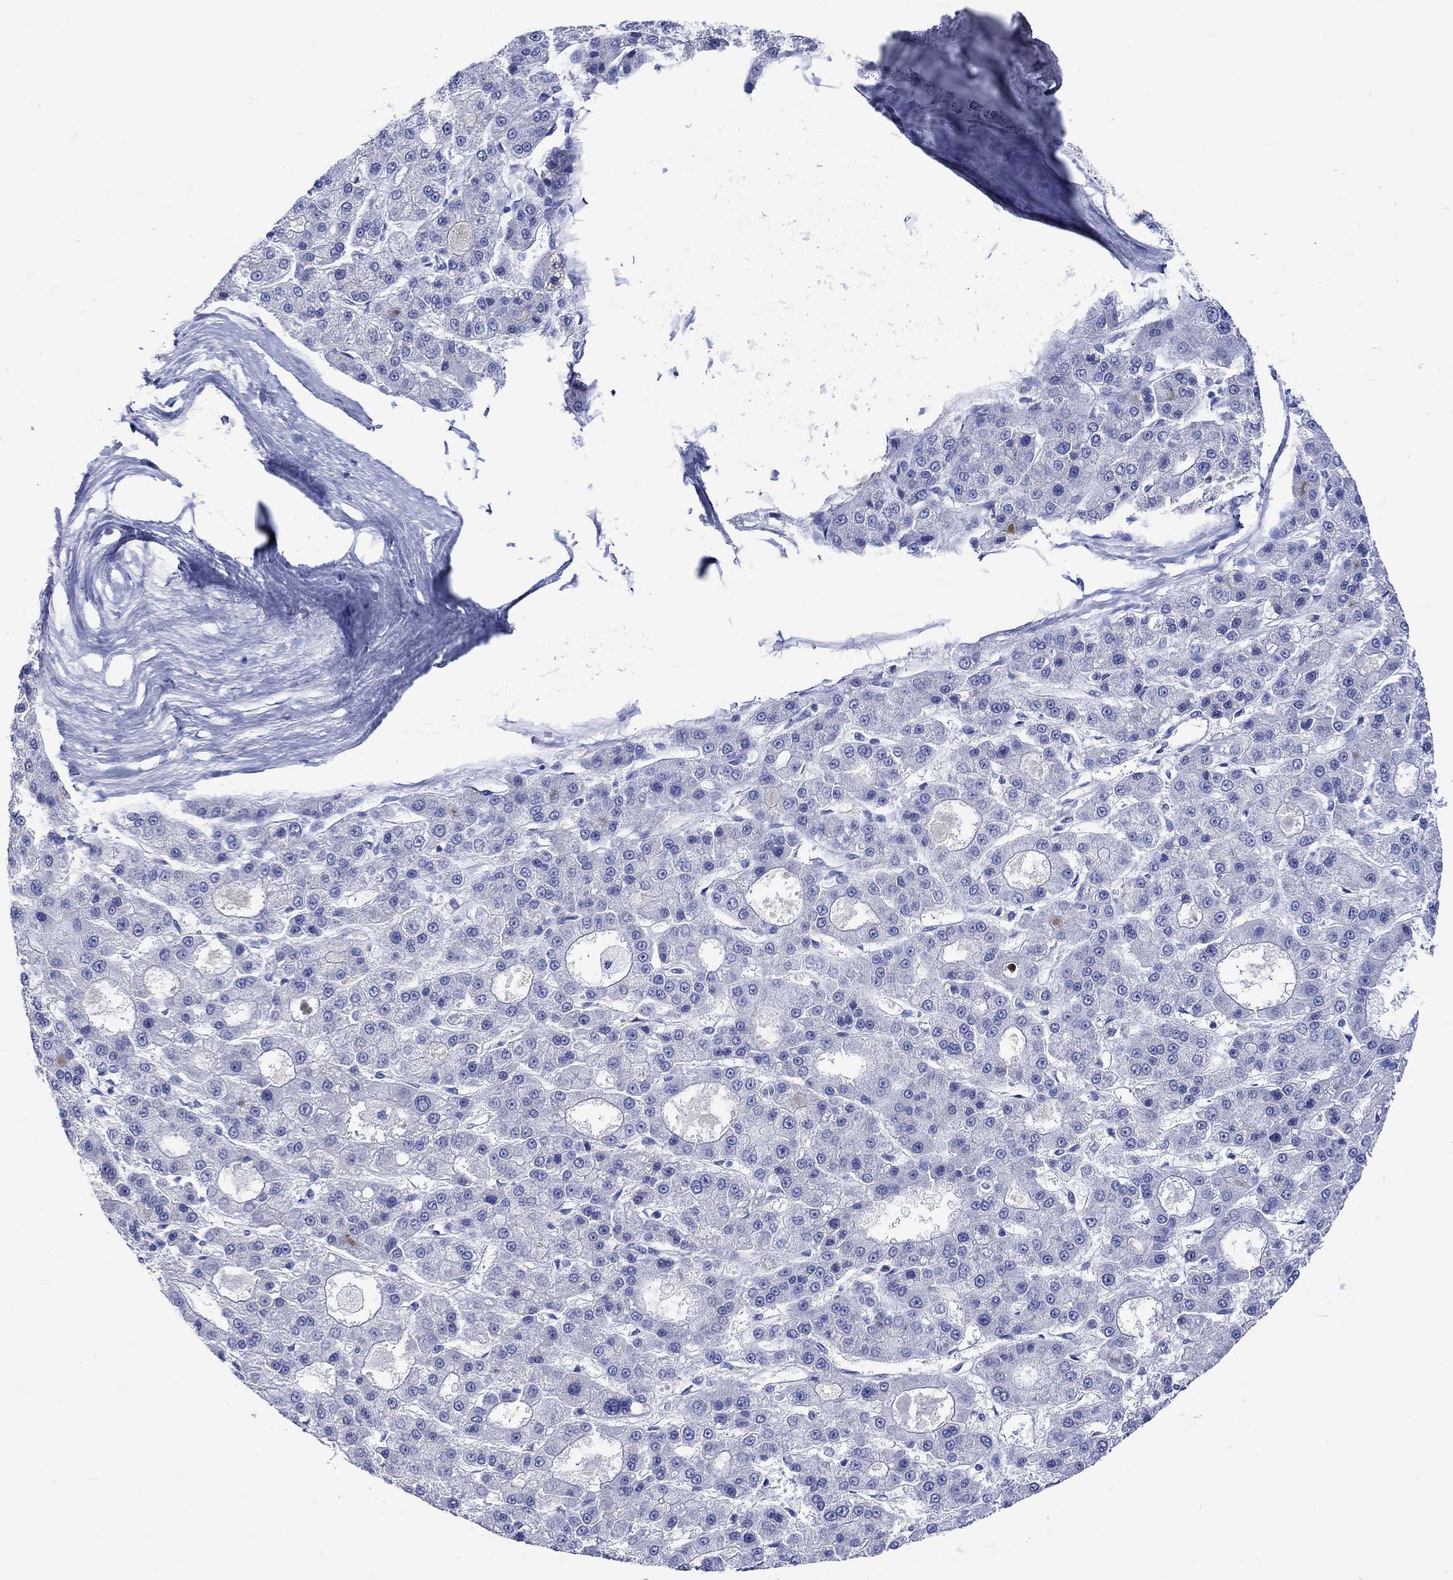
{"staining": {"intensity": "negative", "quantity": "none", "location": "none"}, "tissue": "liver cancer", "cell_type": "Tumor cells", "image_type": "cancer", "snomed": [{"axis": "morphology", "description": "Carcinoma, Hepatocellular, NOS"}, {"axis": "topography", "description": "Liver"}], "caption": "DAB (3,3'-diaminobenzidine) immunohistochemical staining of human liver cancer (hepatocellular carcinoma) reveals no significant expression in tumor cells. The staining is performed using DAB (3,3'-diaminobenzidine) brown chromogen with nuclei counter-stained in using hematoxylin.", "gene": "KLHL33", "patient": {"sex": "male", "age": 70}}